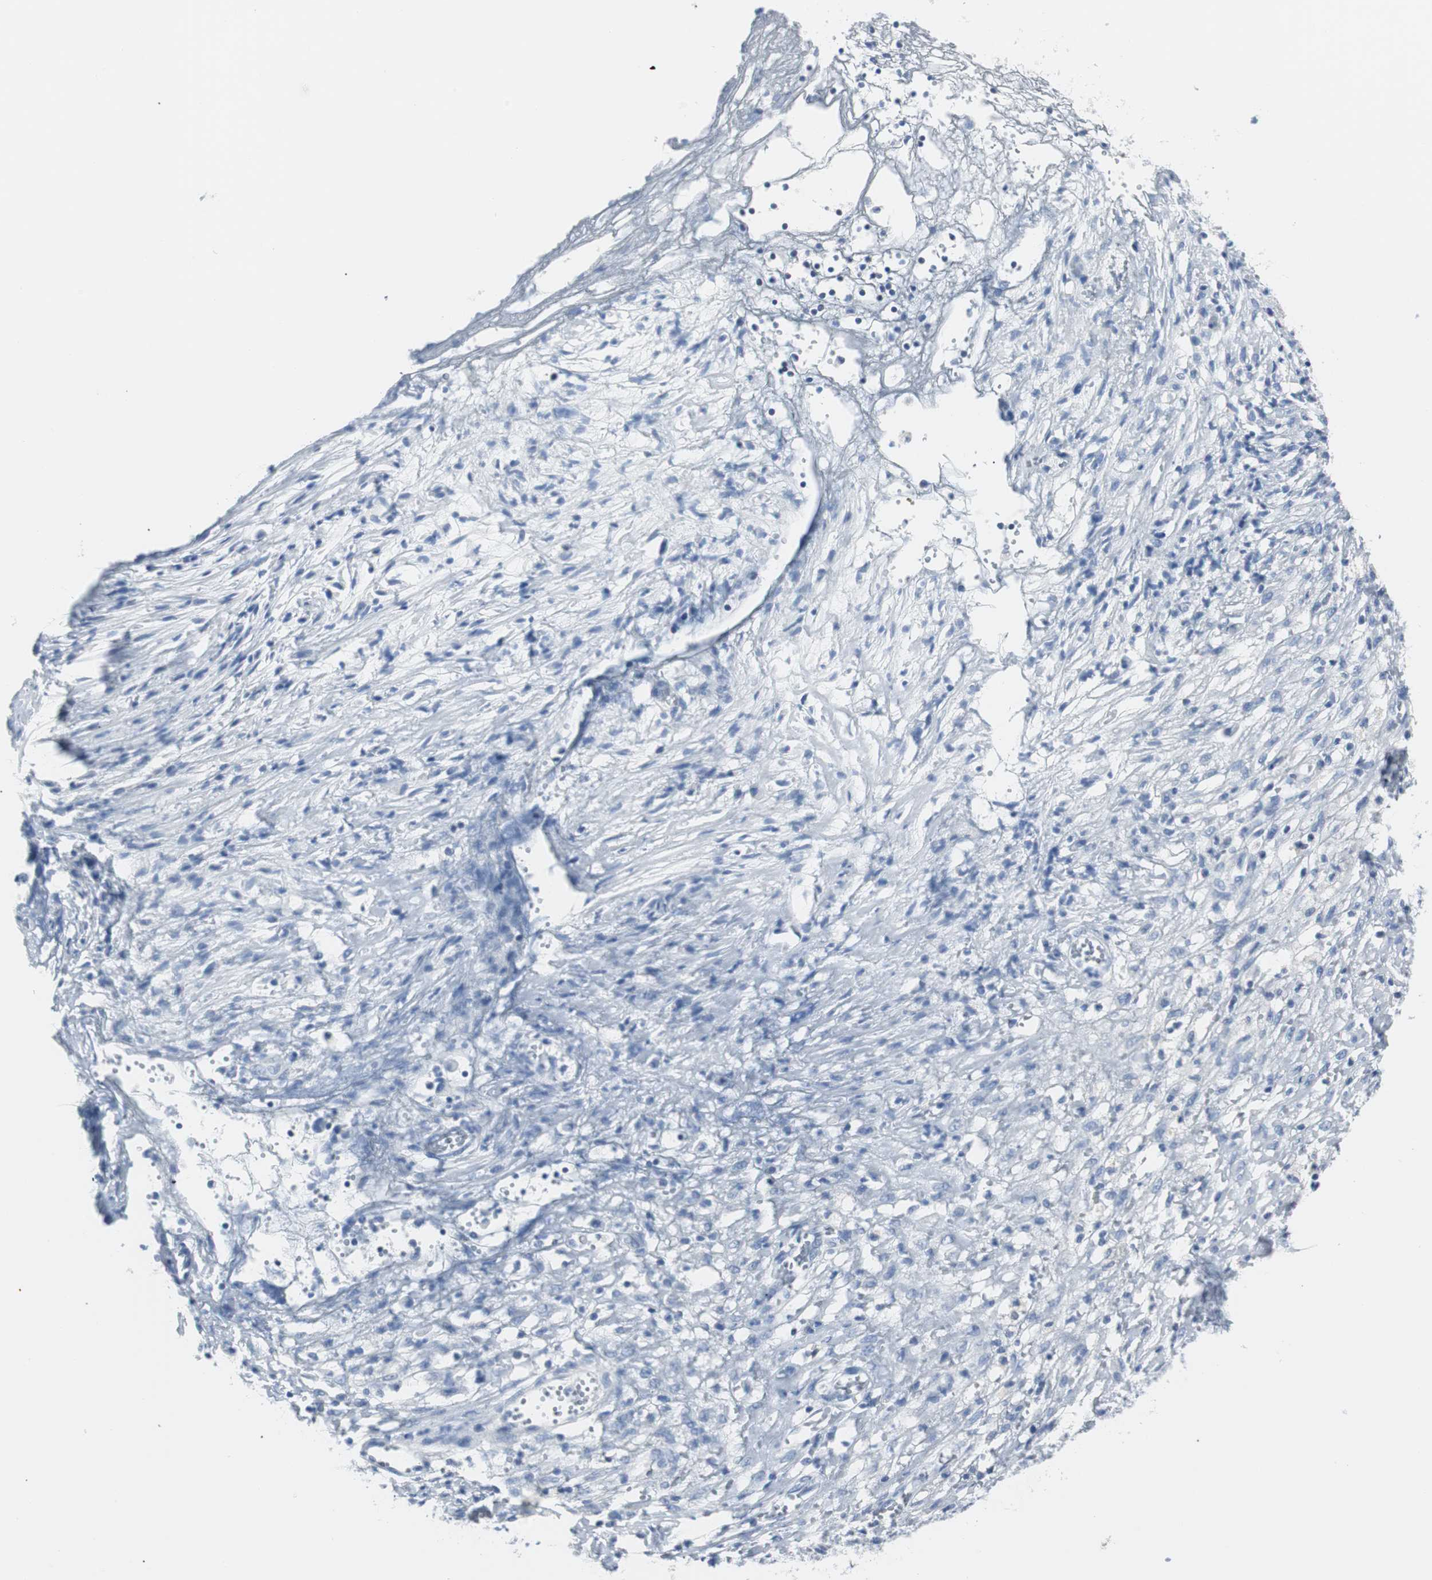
{"staining": {"intensity": "negative", "quantity": "none", "location": "none"}, "tissue": "ovarian cancer", "cell_type": "Tumor cells", "image_type": "cancer", "snomed": [{"axis": "morphology", "description": "Carcinoma, endometroid"}, {"axis": "topography", "description": "Ovary"}], "caption": "Immunohistochemistry (IHC) photomicrograph of neoplastic tissue: ovarian cancer (endometroid carcinoma) stained with DAB shows no significant protein positivity in tumor cells. The staining is performed using DAB (3,3'-diaminobenzidine) brown chromogen with nuclei counter-stained in using hematoxylin.", "gene": "GAP43", "patient": {"sex": "female", "age": 42}}